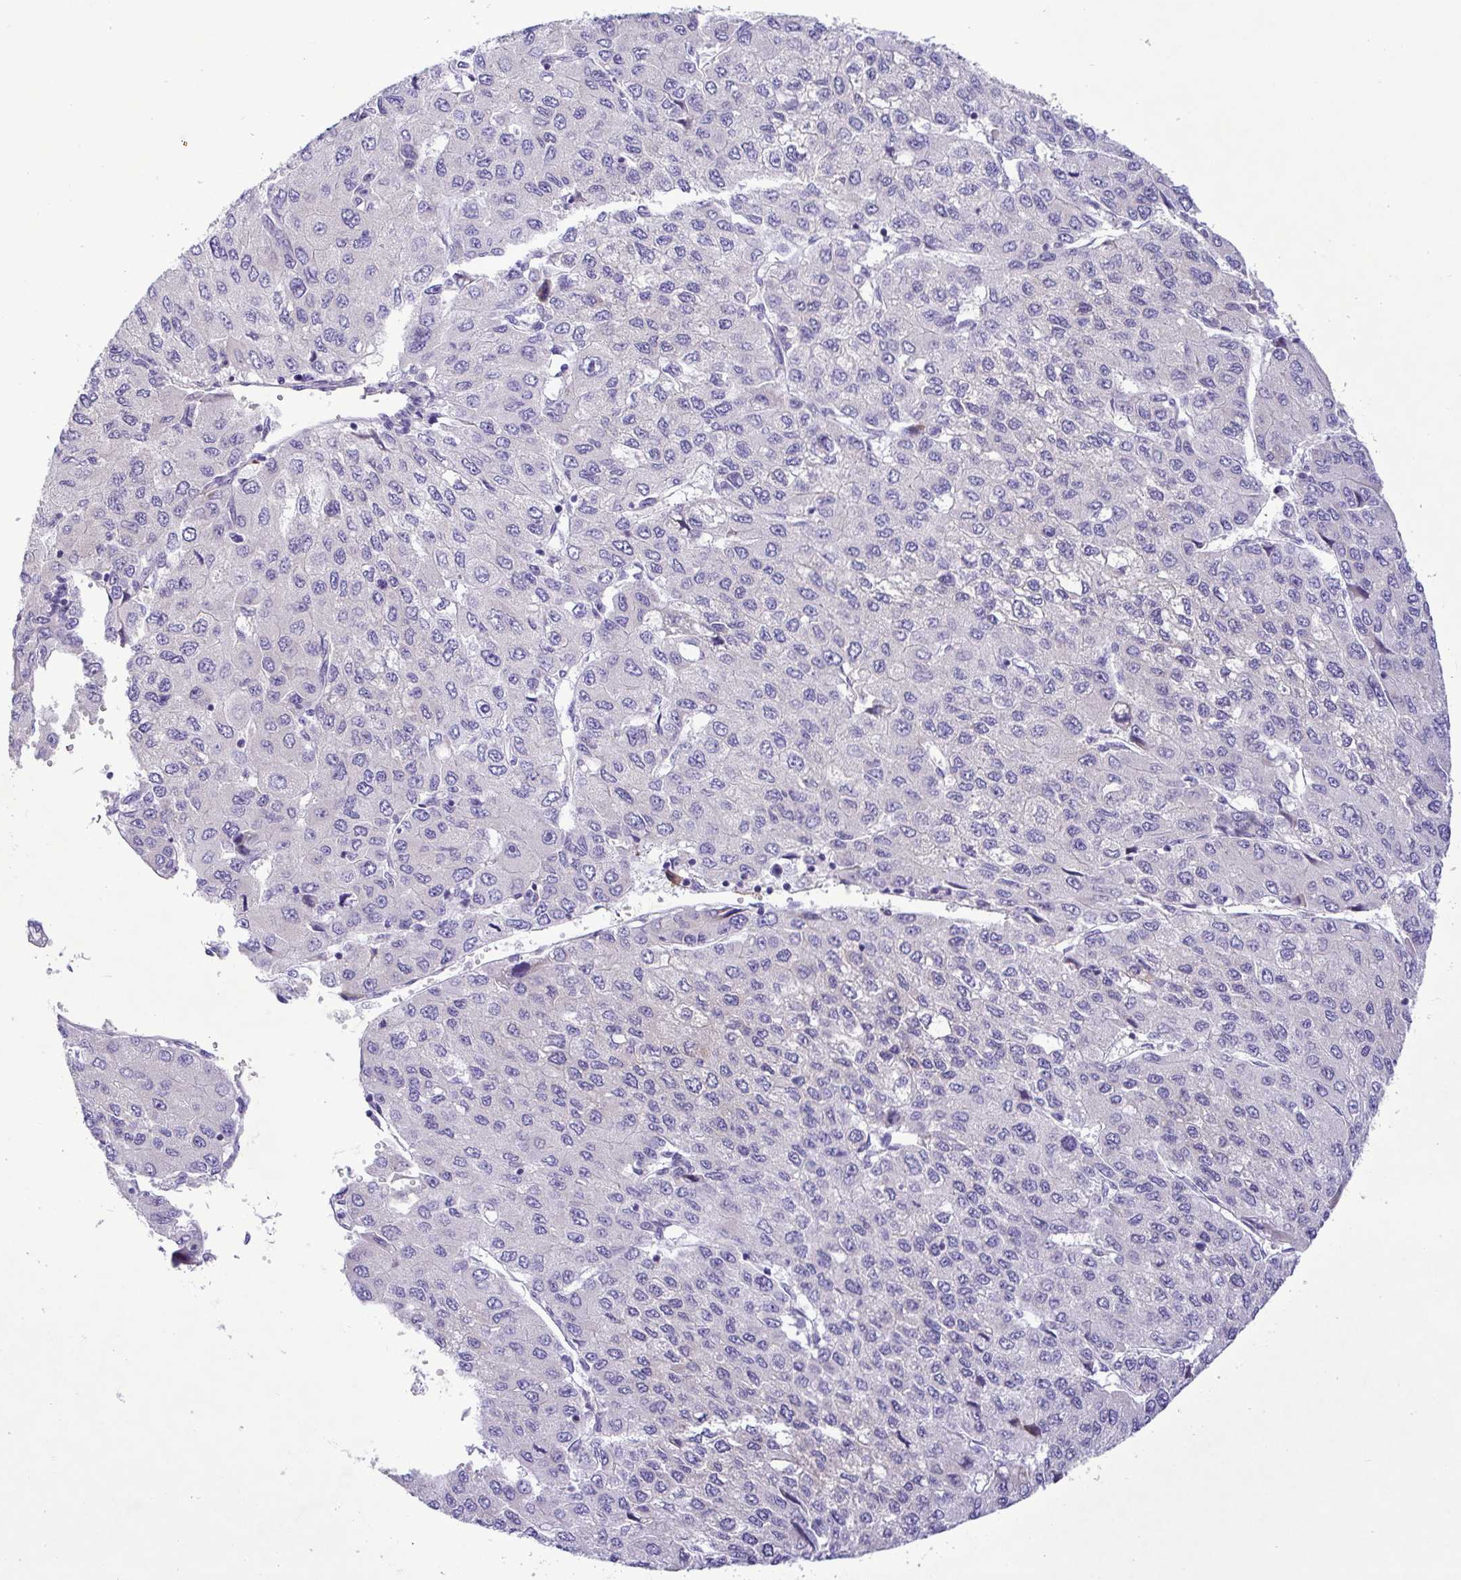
{"staining": {"intensity": "negative", "quantity": "none", "location": "none"}, "tissue": "liver cancer", "cell_type": "Tumor cells", "image_type": "cancer", "snomed": [{"axis": "morphology", "description": "Carcinoma, Hepatocellular, NOS"}, {"axis": "topography", "description": "Liver"}], "caption": "This is an immunohistochemistry (IHC) photomicrograph of liver hepatocellular carcinoma. There is no staining in tumor cells.", "gene": "FAM86B1", "patient": {"sex": "female", "age": 66}}